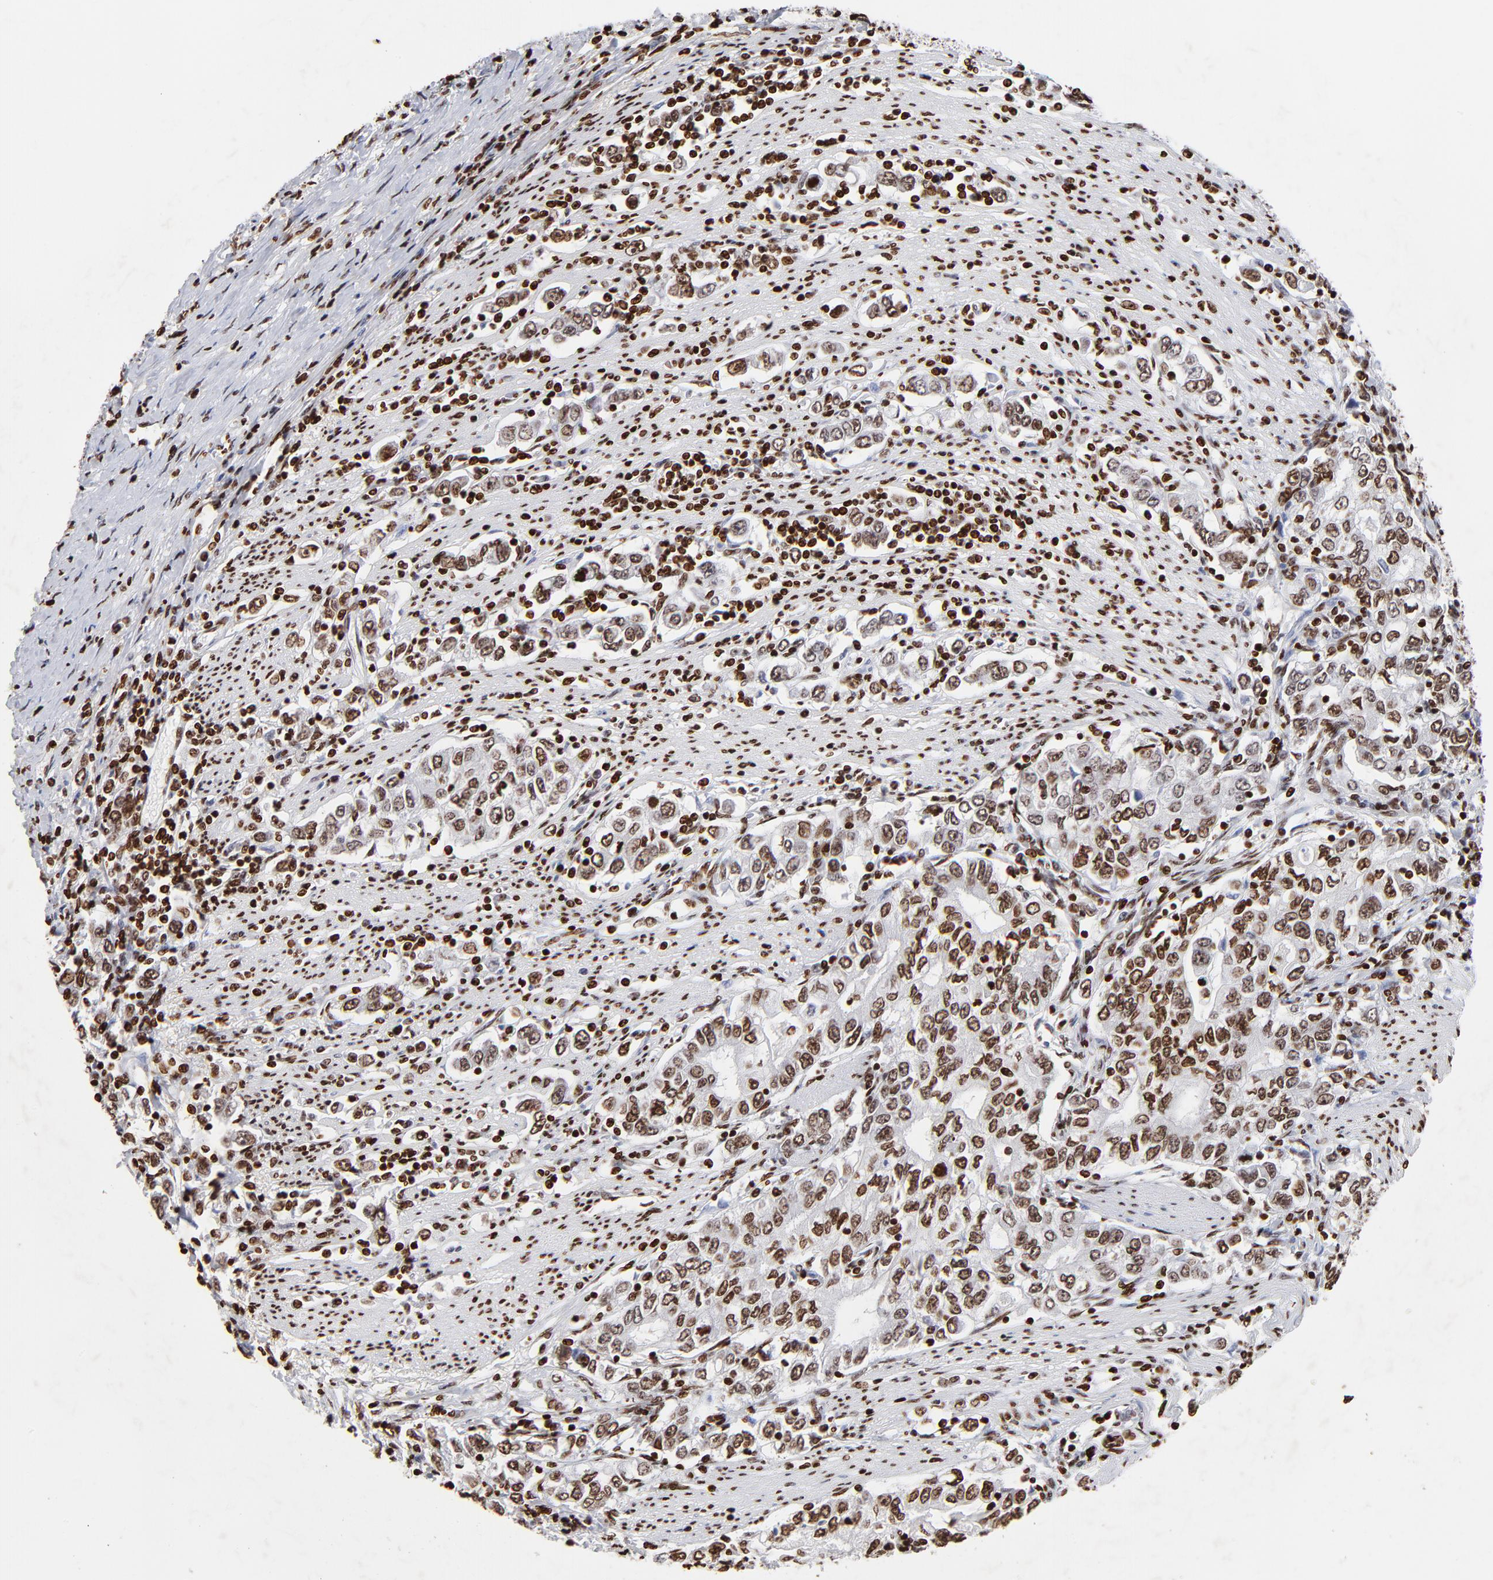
{"staining": {"intensity": "strong", "quantity": ">75%", "location": "nuclear"}, "tissue": "stomach cancer", "cell_type": "Tumor cells", "image_type": "cancer", "snomed": [{"axis": "morphology", "description": "Adenocarcinoma, NOS"}, {"axis": "topography", "description": "Stomach, lower"}], "caption": "An immunohistochemistry histopathology image of neoplastic tissue is shown. Protein staining in brown highlights strong nuclear positivity in stomach cancer within tumor cells.", "gene": "FBH1", "patient": {"sex": "female", "age": 72}}